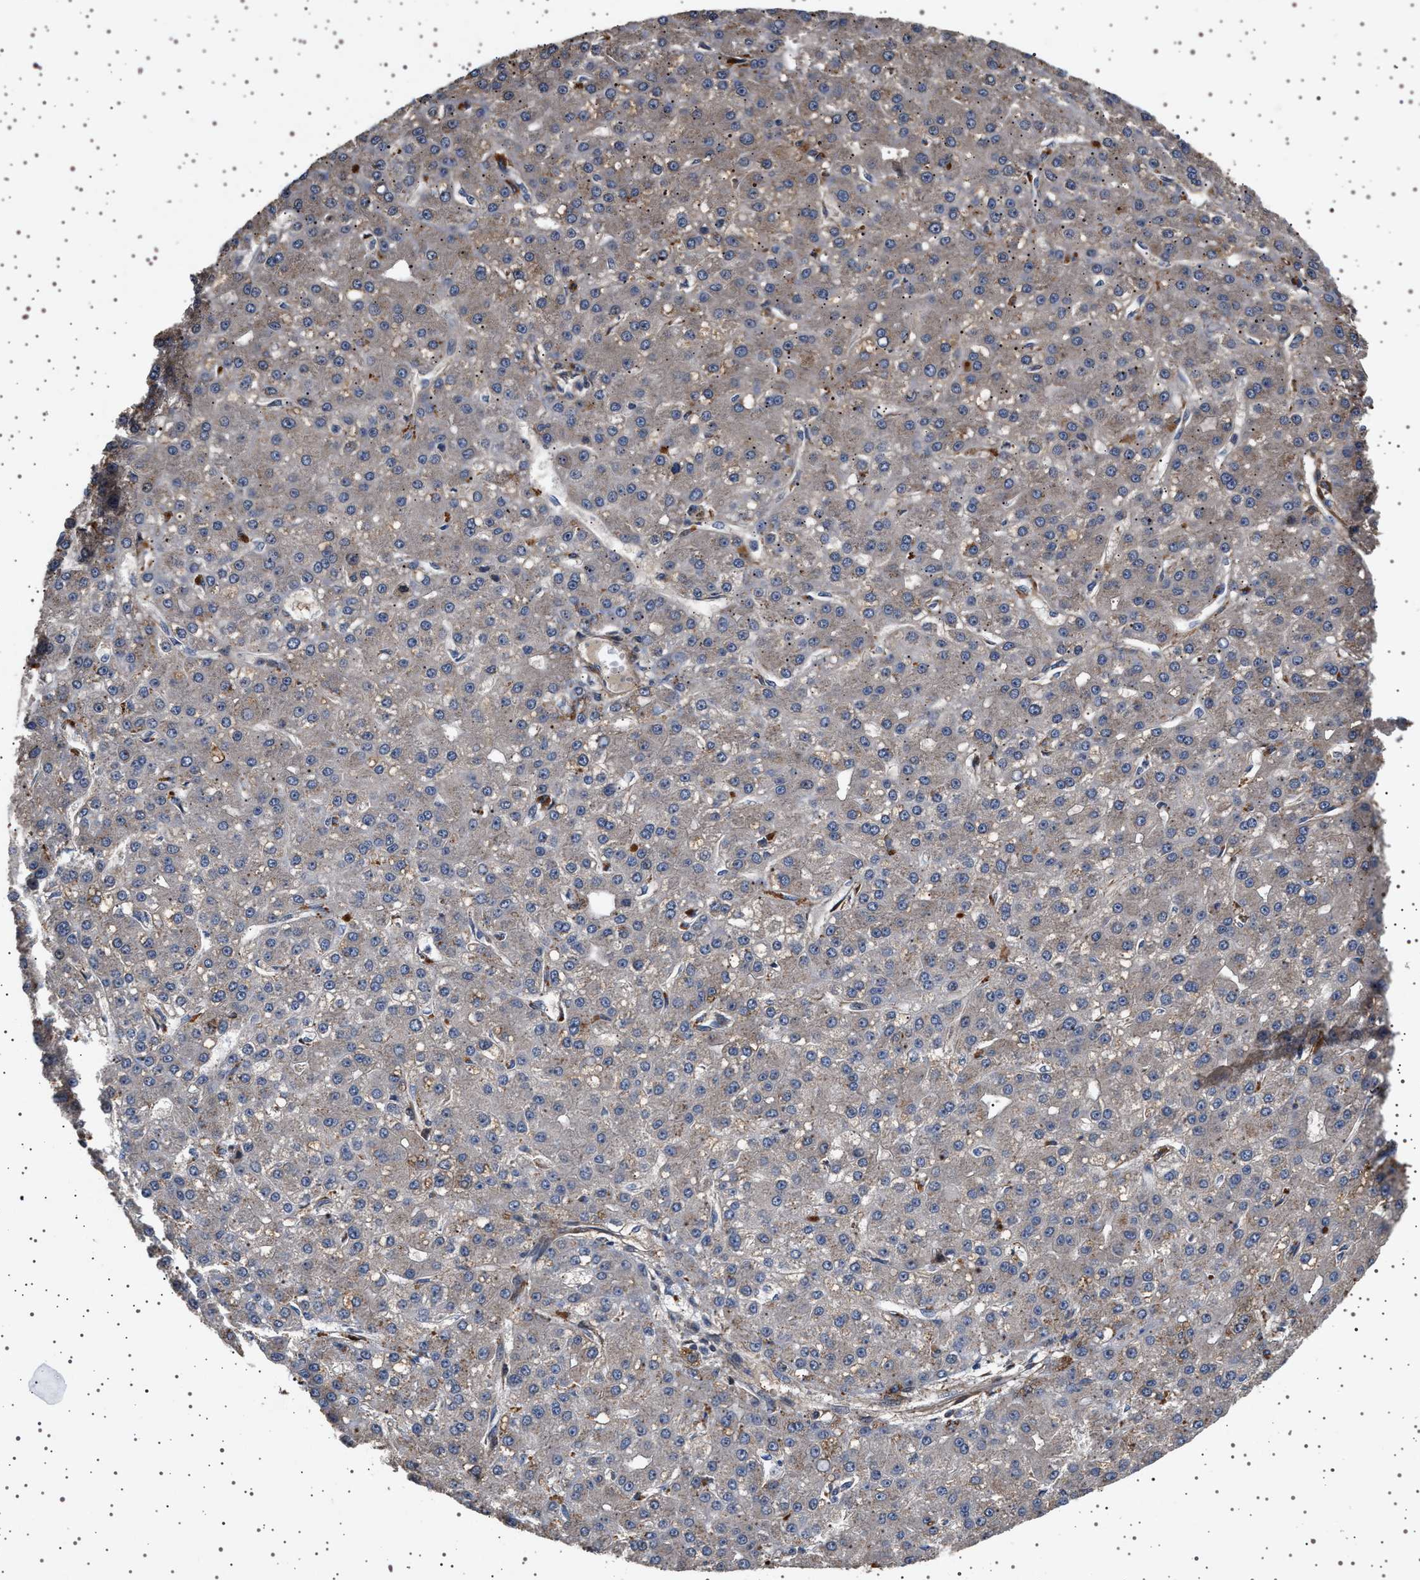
{"staining": {"intensity": "moderate", "quantity": "<25%", "location": "cytoplasmic/membranous"}, "tissue": "liver cancer", "cell_type": "Tumor cells", "image_type": "cancer", "snomed": [{"axis": "morphology", "description": "Carcinoma, Hepatocellular, NOS"}, {"axis": "topography", "description": "Liver"}], "caption": "Protein staining of hepatocellular carcinoma (liver) tissue displays moderate cytoplasmic/membranous expression in approximately <25% of tumor cells.", "gene": "GUCY1B1", "patient": {"sex": "male", "age": 67}}